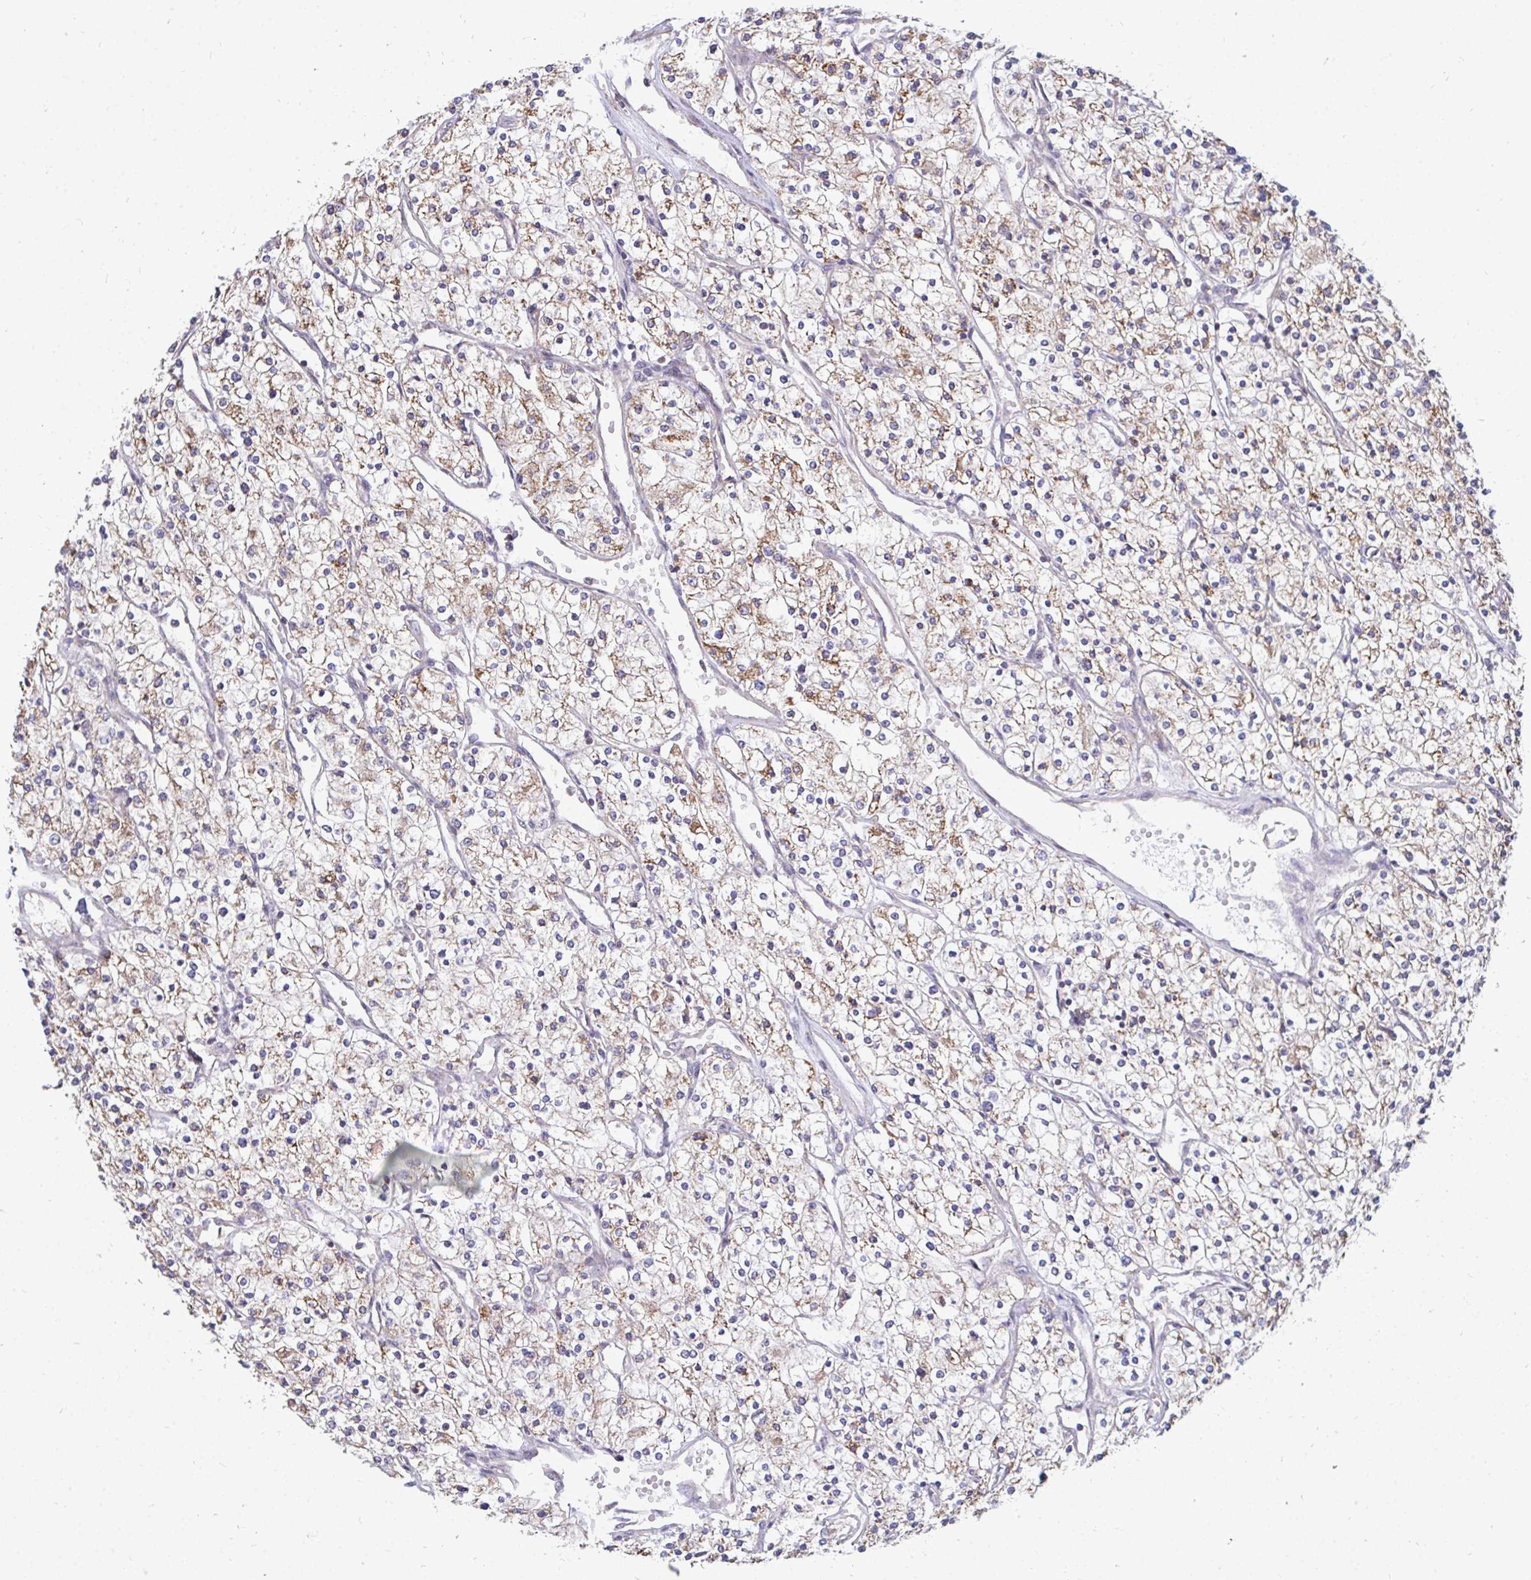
{"staining": {"intensity": "weak", "quantity": "25%-75%", "location": "cytoplasmic/membranous"}, "tissue": "renal cancer", "cell_type": "Tumor cells", "image_type": "cancer", "snomed": [{"axis": "morphology", "description": "Adenocarcinoma, NOS"}, {"axis": "topography", "description": "Kidney"}], "caption": "IHC image of neoplastic tissue: renal adenocarcinoma stained using immunohistochemistry (IHC) displays low levels of weak protein expression localized specifically in the cytoplasmic/membranous of tumor cells, appearing as a cytoplasmic/membranous brown color.", "gene": "DNAJA2", "patient": {"sex": "male", "age": 80}}